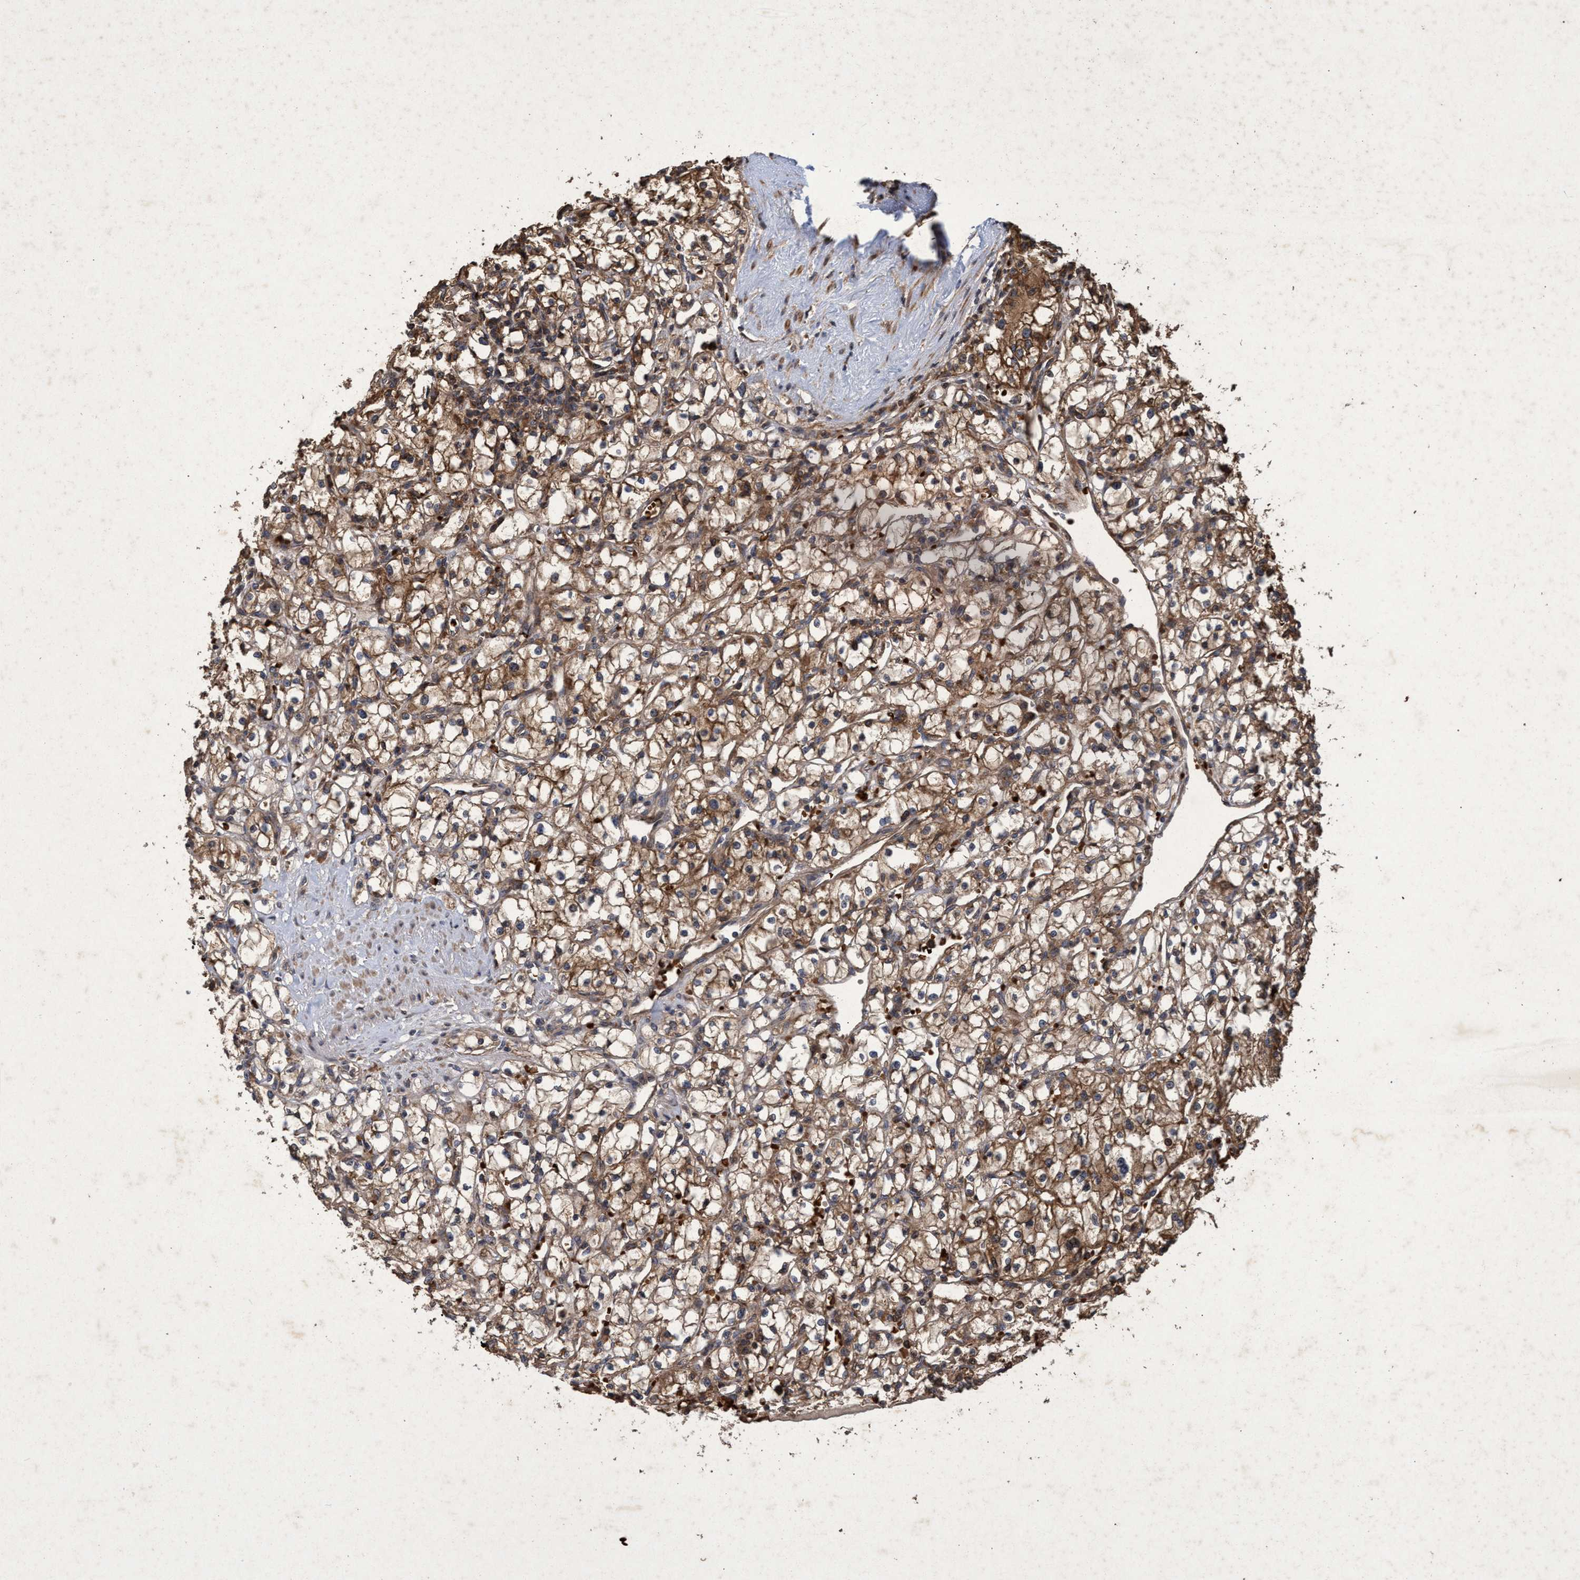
{"staining": {"intensity": "moderate", "quantity": ">75%", "location": "cytoplasmic/membranous"}, "tissue": "renal cancer", "cell_type": "Tumor cells", "image_type": "cancer", "snomed": [{"axis": "morphology", "description": "Adenocarcinoma, NOS"}, {"axis": "topography", "description": "Kidney"}], "caption": "This is an image of immunohistochemistry (IHC) staining of adenocarcinoma (renal), which shows moderate staining in the cytoplasmic/membranous of tumor cells.", "gene": "CHMP6", "patient": {"sex": "male", "age": 56}}